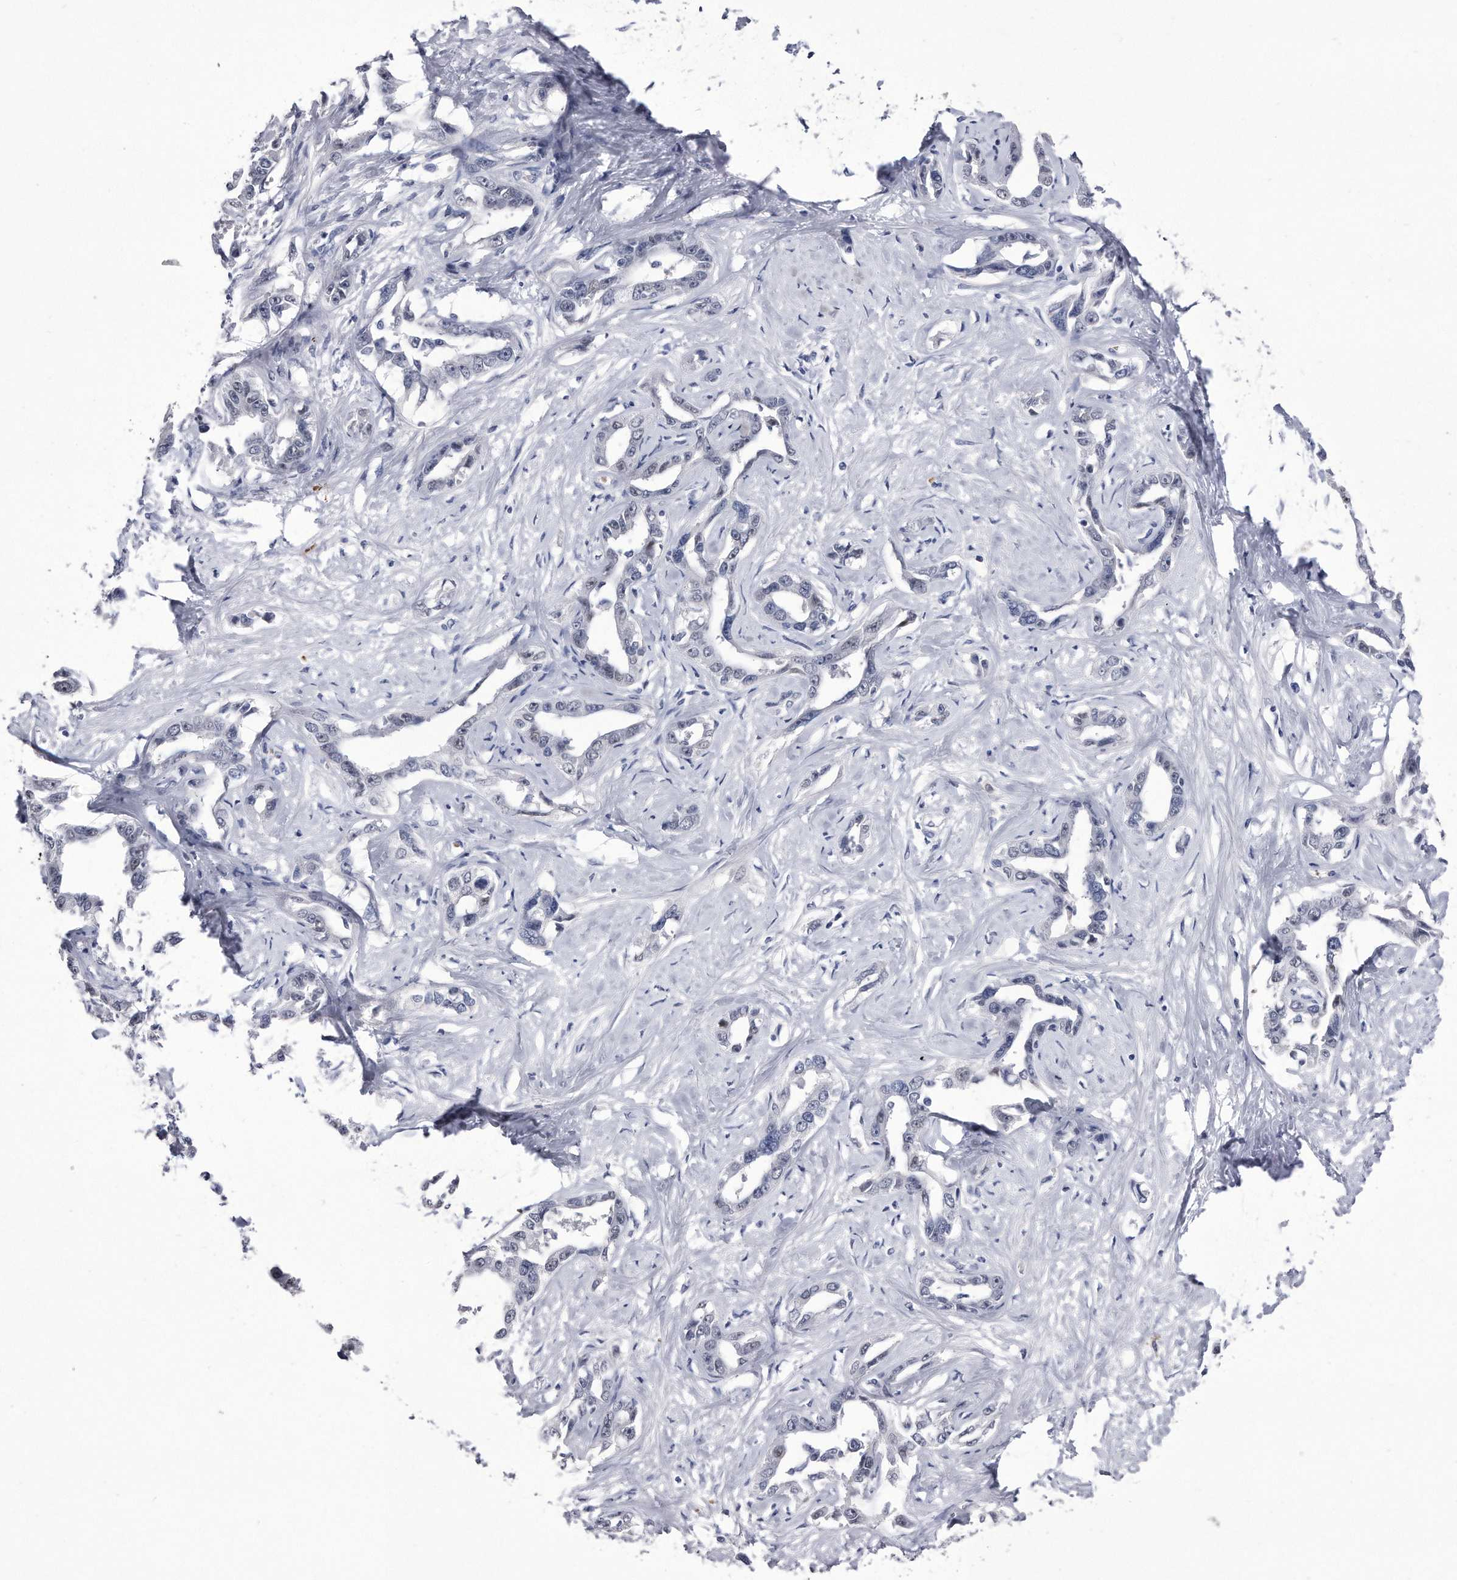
{"staining": {"intensity": "negative", "quantity": "none", "location": "none"}, "tissue": "liver cancer", "cell_type": "Tumor cells", "image_type": "cancer", "snomed": [{"axis": "morphology", "description": "Cholangiocarcinoma"}, {"axis": "topography", "description": "Liver"}], "caption": "Immunohistochemistry (IHC) of cholangiocarcinoma (liver) displays no expression in tumor cells. (DAB (3,3'-diaminobenzidine) immunohistochemistry (IHC) visualized using brightfield microscopy, high magnification).", "gene": "KCTD8", "patient": {"sex": "male", "age": 59}}